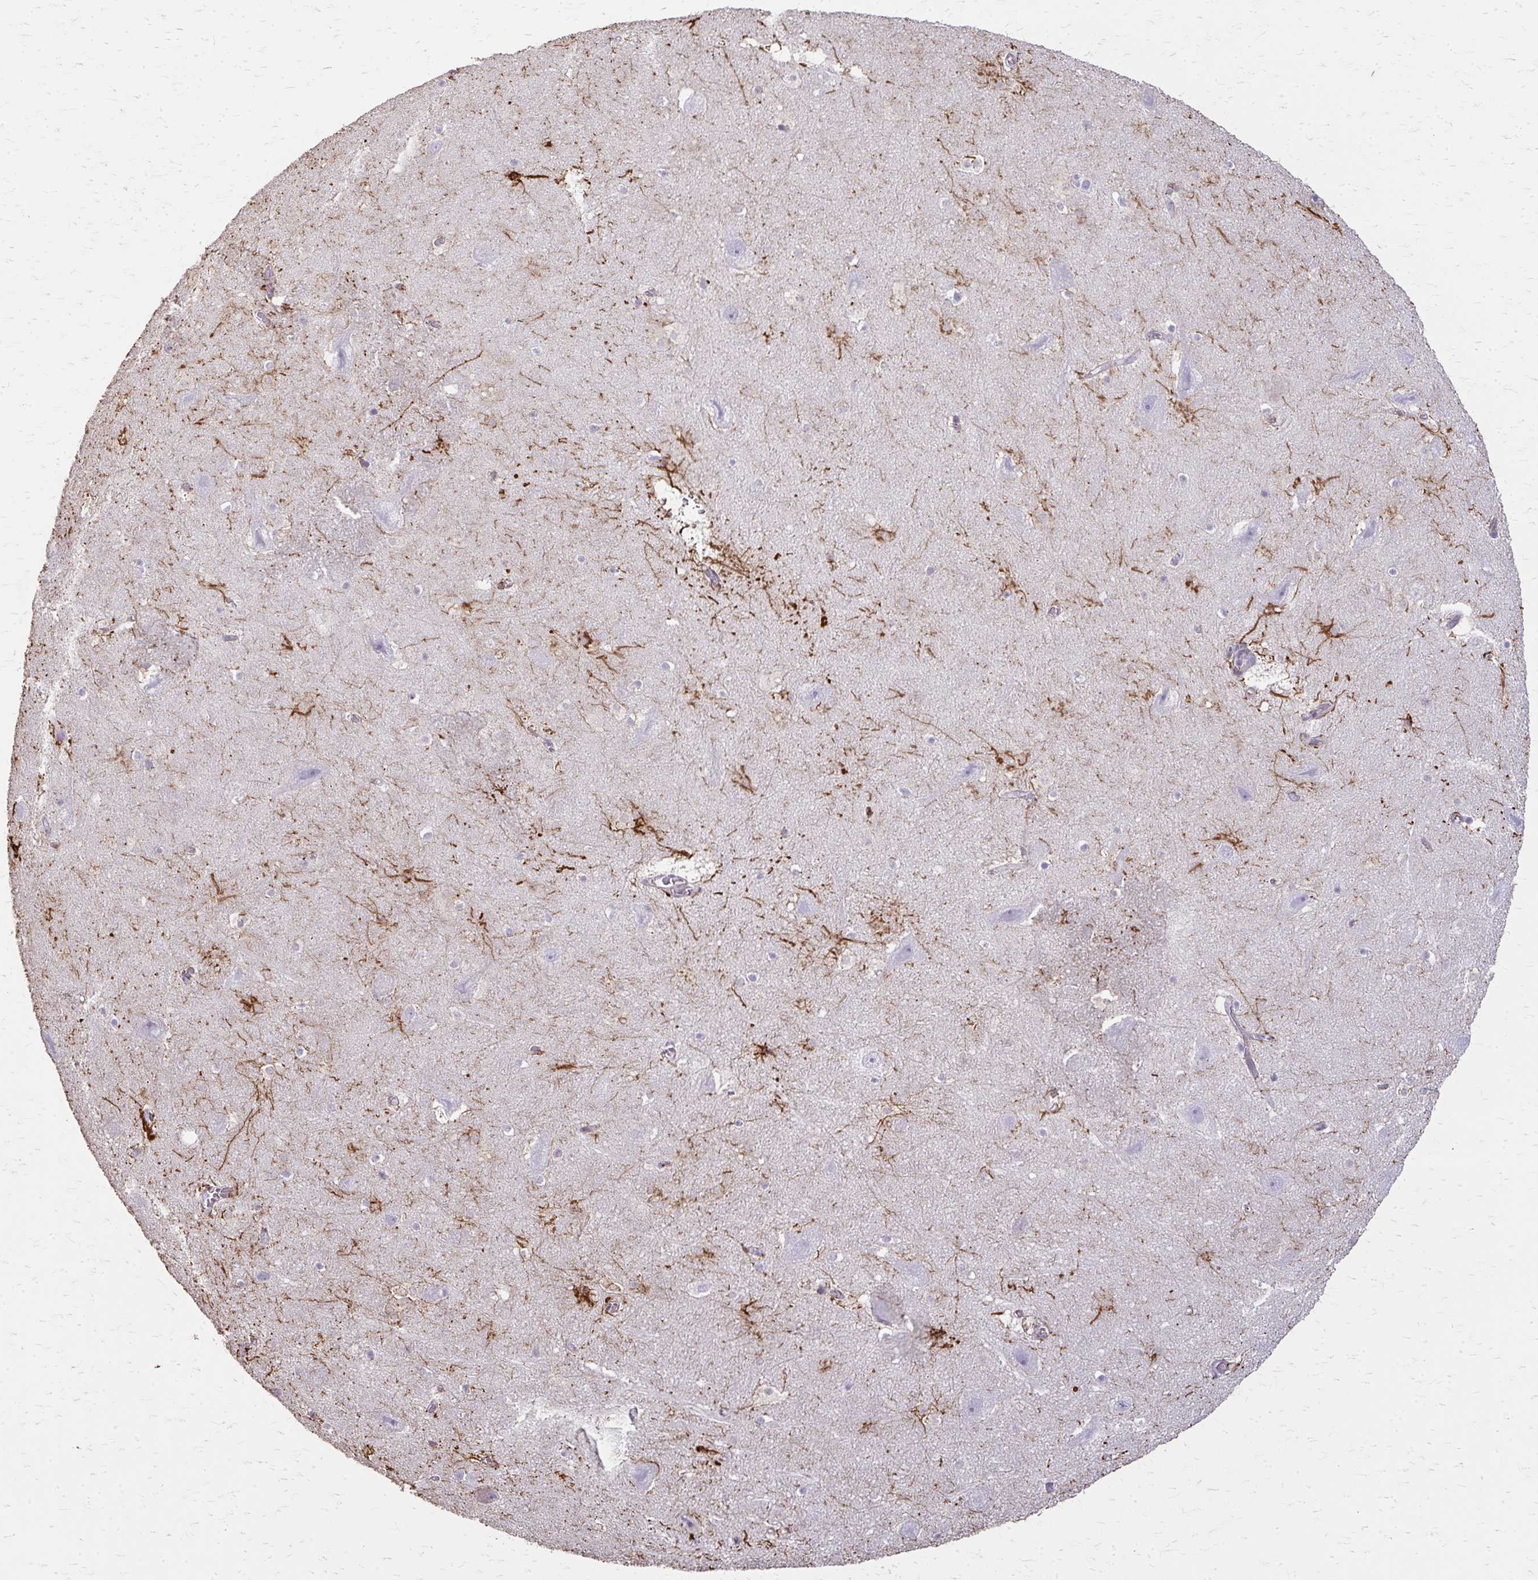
{"staining": {"intensity": "strong", "quantity": "<25%", "location": "cytoplasmic/membranous"}, "tissue": "hippocampus", "cell_type": "Glial cells", "image_type": "normal", "snomed": [{"axis": "morphology", "description": "Normal tissue, NOS"}, {"axis": "topography", "description": "Hippocampus"}], "caption": "Protein expression by immunohistochemistry (IHC) reveals strong cytoplasmic/membranous positivity in approximately <25% of glial cells in benign hippocampus.", "gene": "TENM4", "patient": {"sex": "female", "age": 42}}